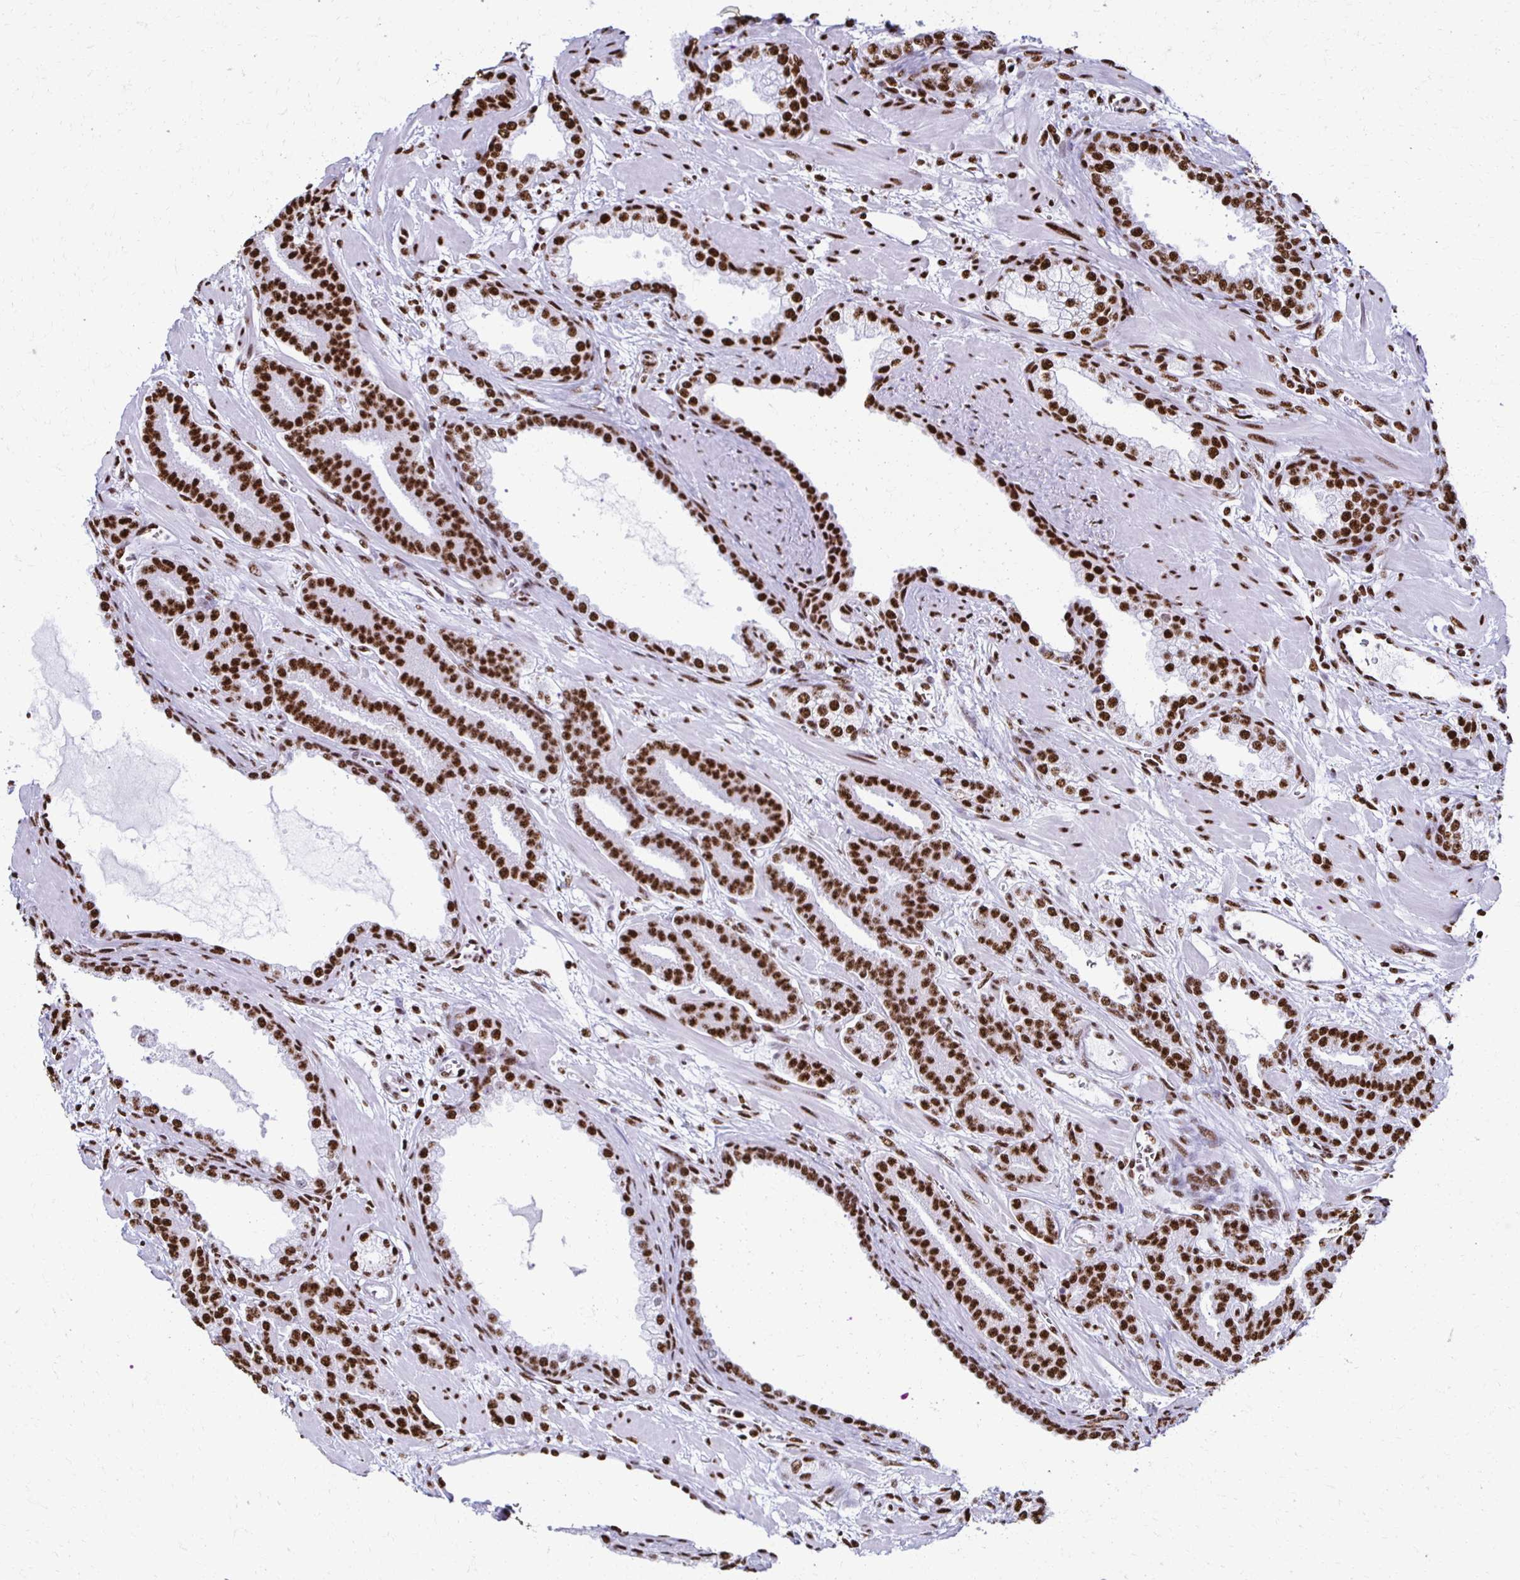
{"staining": {"intensity": "strong", "quantity": ">75%", "location": "nuclear"}, "tissue": "prostate cancer", "cell_type": "Tumor cells", "image_type": "cancer", "snomed": [{"axis": "morphology", "description": "Adenocarcinoma, High grade"}, {"axis": "topography", "description": "Prostate"}], "caption": "The image exhibits staining of prostate high-grade adenocarcinoma, revealing strong nuclear protein expression (brown color) within tumor cells.", "gene": "NONO", "patient": {"sex": "male", "age": 60}}